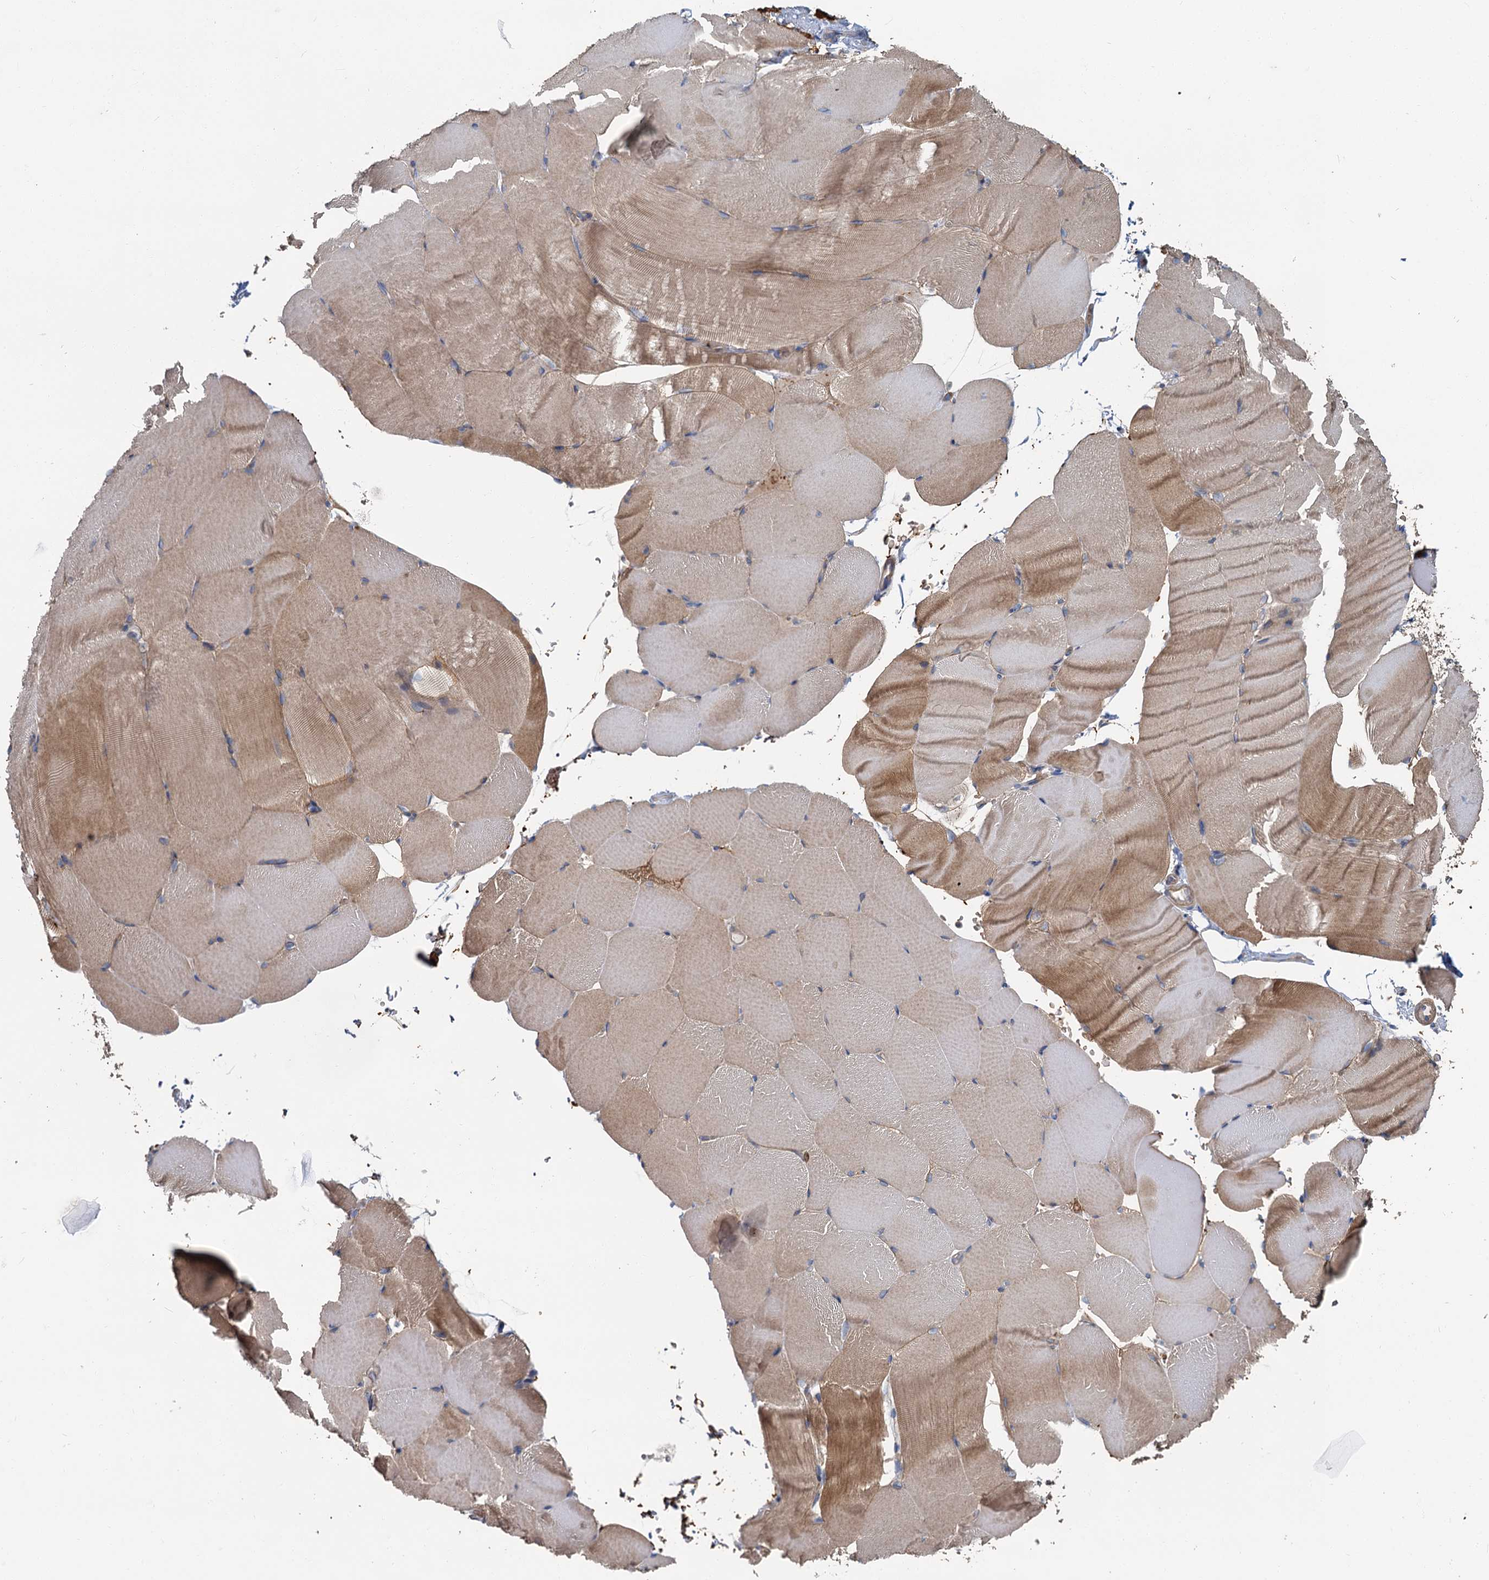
{"staining": {"intensity": "weak", "quantity": "25%-75%", "location": "cytoplasmic/membranous"}, "tissue": "skeletal muscle", "cell_type": "Myocytes", "image_type": "normal", "snomed": [{"axis": "morphology", "description": "Normal tissue, NOS"}, {"axis": "topography", "description": "Skeletal muscle"}, {"axis": "topography", "description": "Parathyroid gland"}], "caption": "Immunohistochemistry (IHC) of normal human skeletal muscle shows low levels of weak cytoplasmic/membranous staining in about 25%-75% of myocytes.", "gene": "PPIP5K1", "patient": {"sex": "female", "age": 37}}